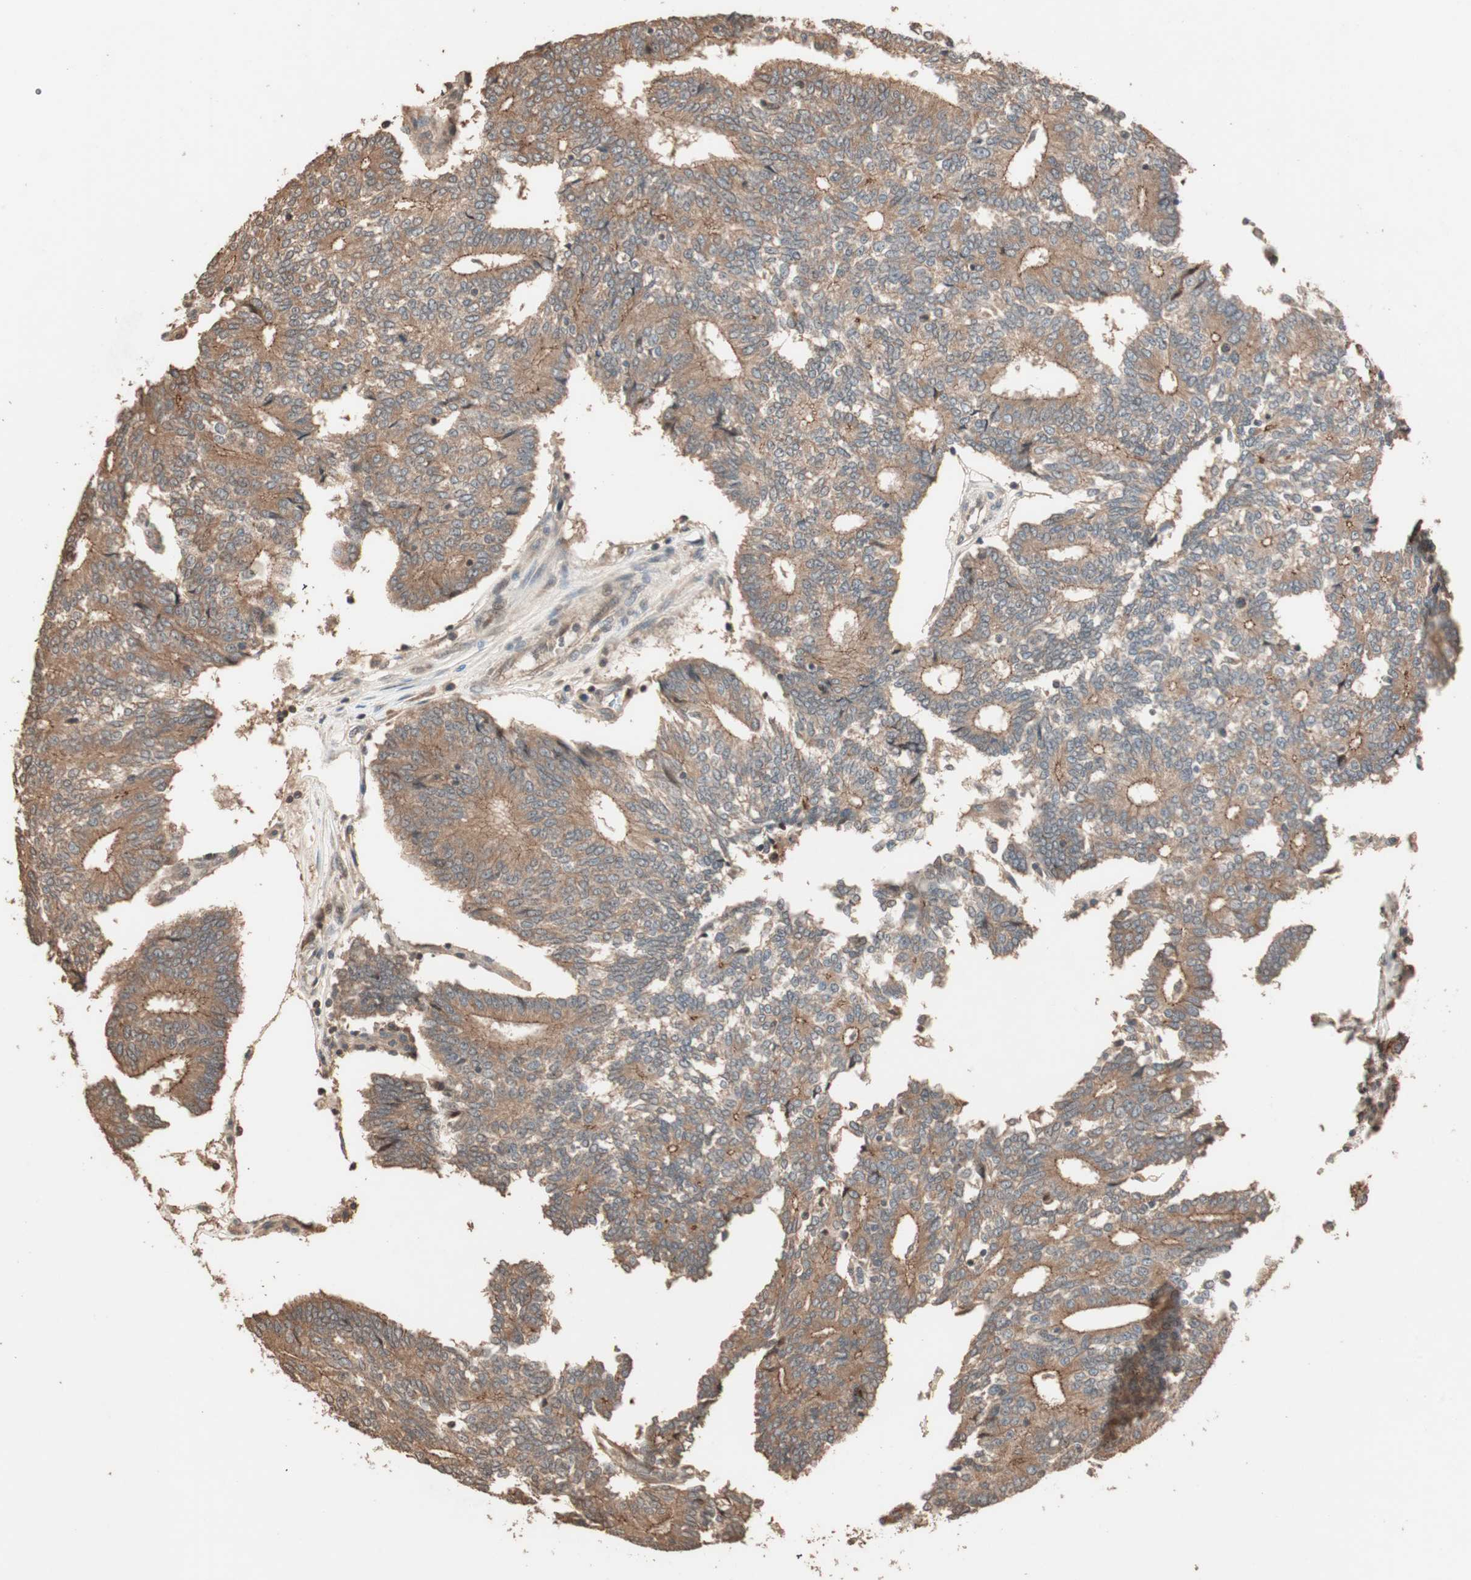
{"staining": {"intensity": "moderate", "quantity": ">75%", "location": "cytoplasmic/membranous"}, "tissue": "prostate cancer", "cell_type": "Tumor cells", "image_type": "cancer", "snomed": [{"axis": "morphology", "description": "Adenocarcinoma, High grade"}, {"axis": "topography", "description": "Prostate"}], "caption": "Prostate adenocarcinoma (high-grade) stained with DAB (3,3'-diaminobenzidine) IHC displays medium levels of moderate cytoplasmic/membranous positivity in about >75% of tumor cells.", "gene": "USP20", "patient": {"sex": "male", "age": 55}}